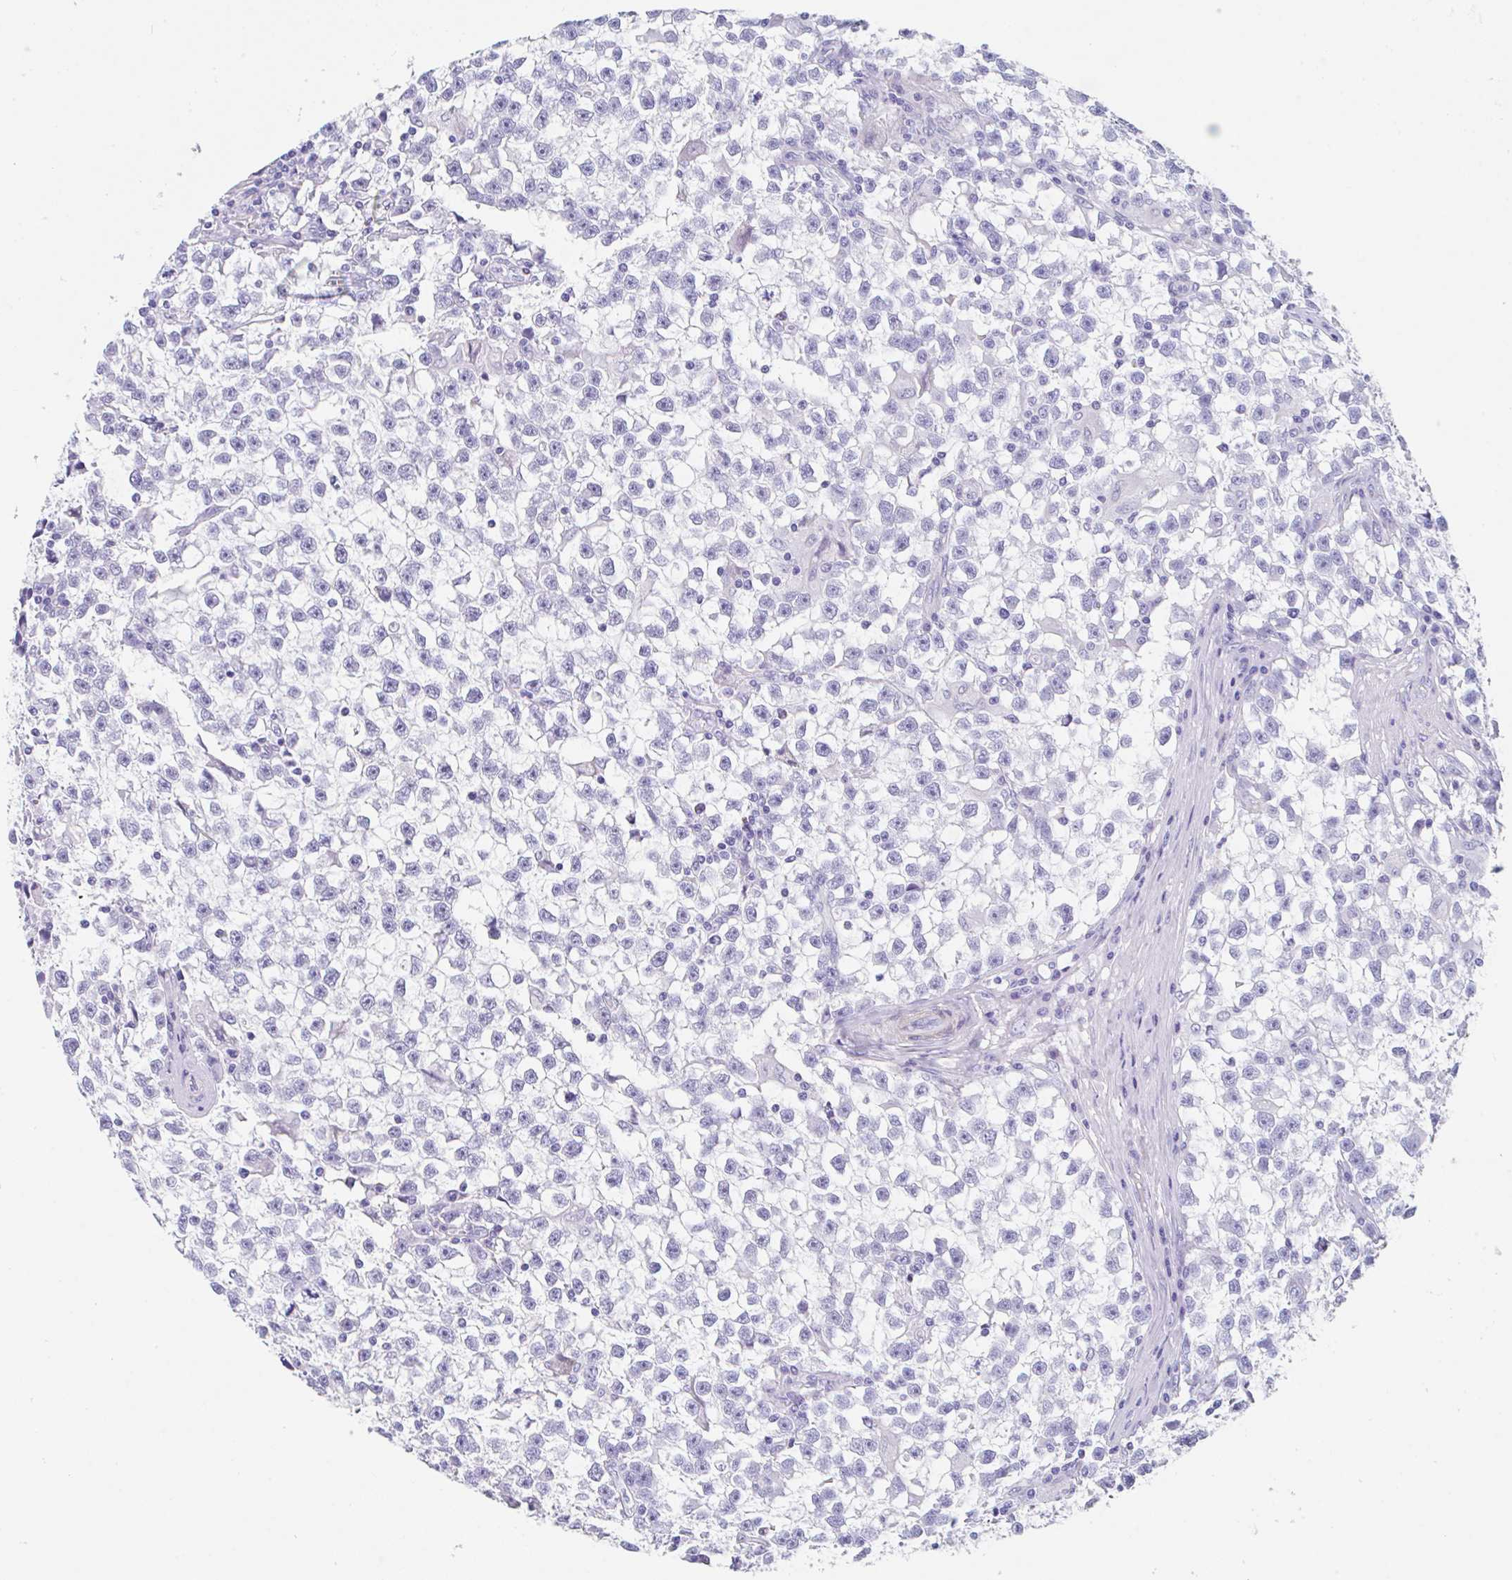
{"staining": {"intensity": "negative", "quantity": "none", "location": "none"}, "tissue": "testis cancer", "cell_type": "Tumor cells", "image_type": "cancer", "snomed": [{"axis": "morphology", "description": "Seminoma, NOS"}, {"axis": "topography", "description": "Testis"}], "caption": "Testis cancer (seminoma) was stained to show a protein in brown. There is no significant expression in tumor cells.", "gene": "TAS2R41", "patient": {"sex": "male", "age": 31}}